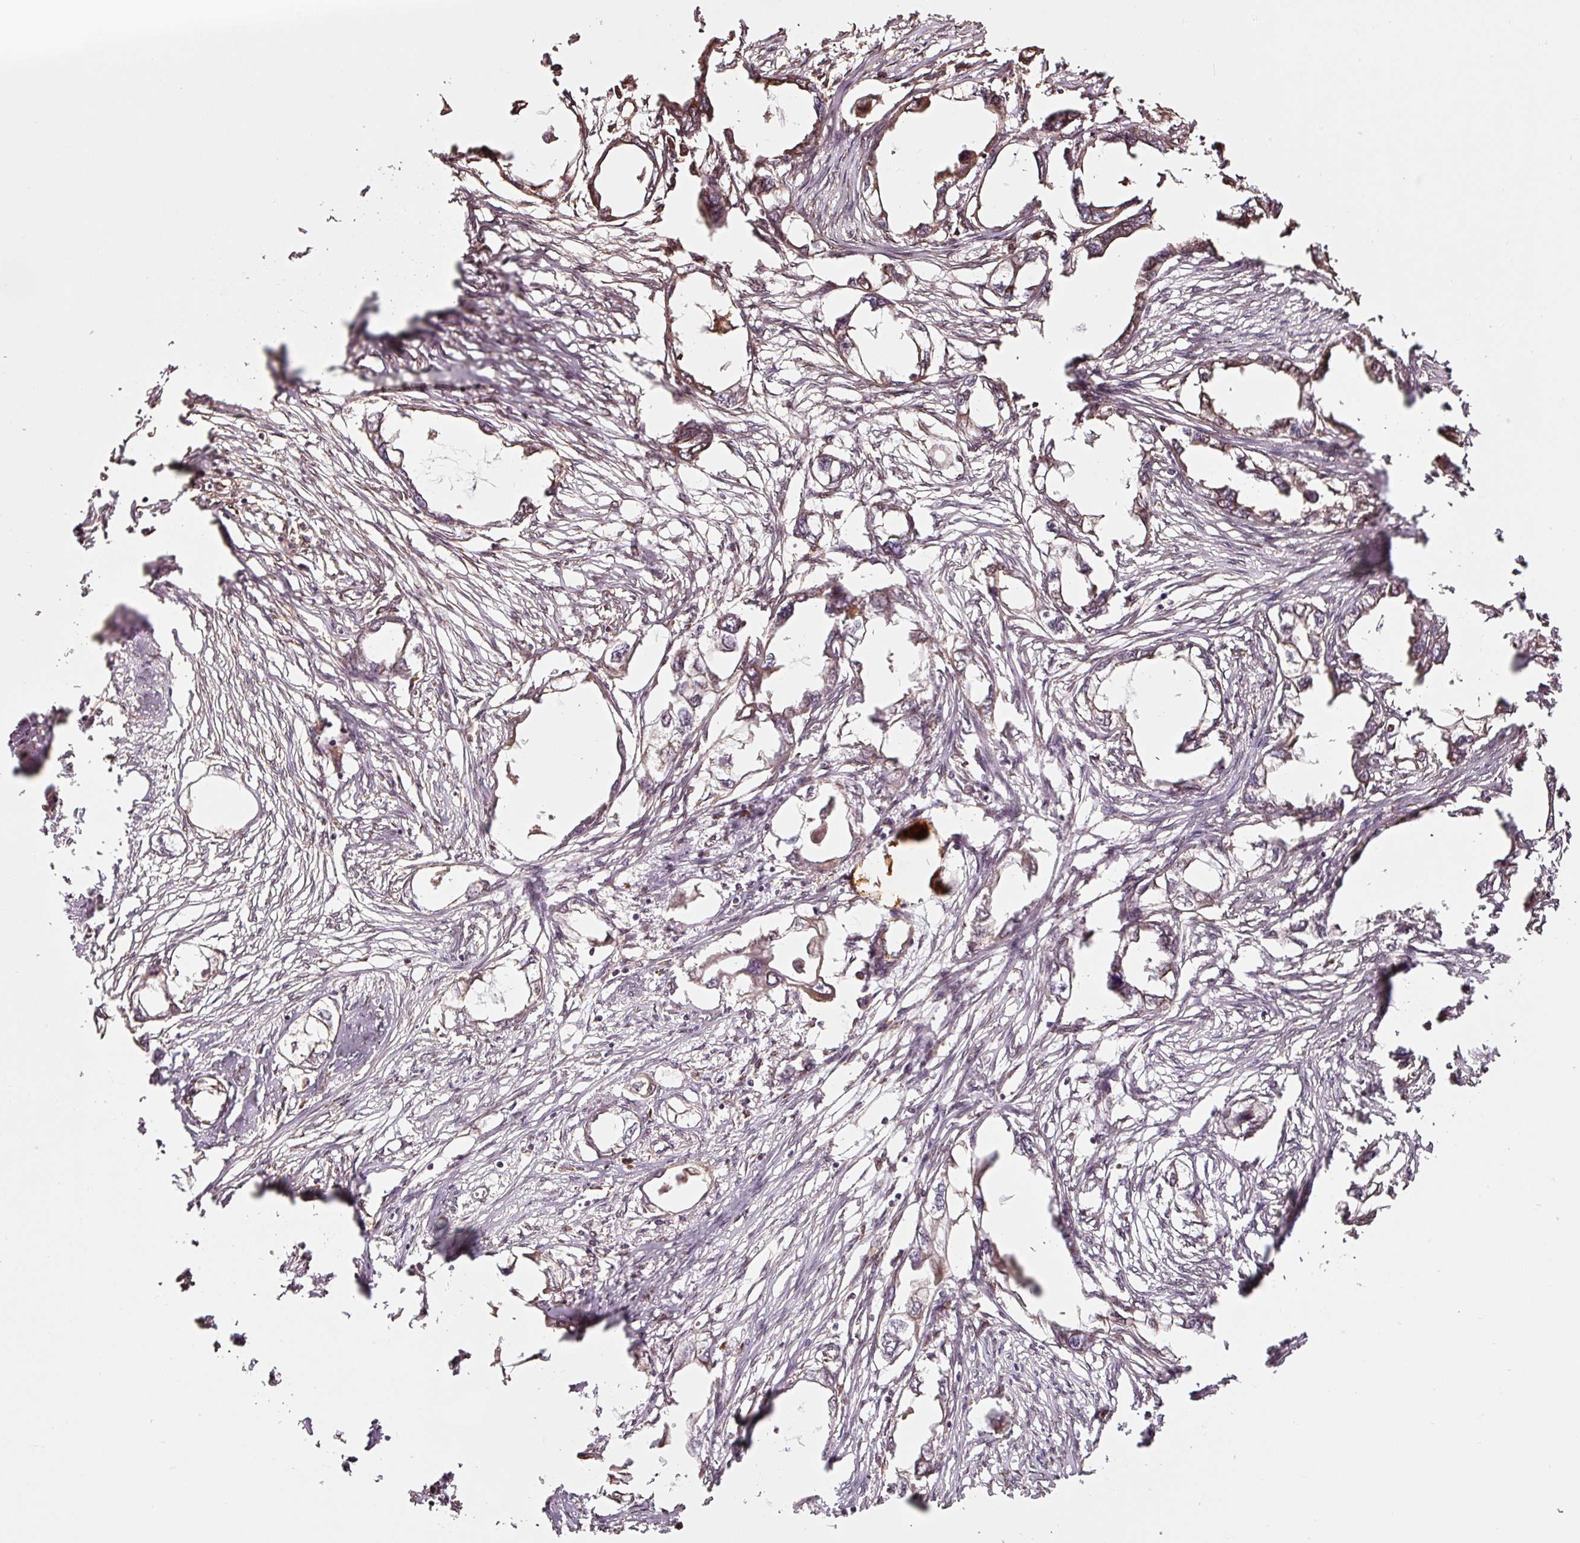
{"staining": {"intensity": "moderate", "quantity": "25%-75%", "location": "cytoplasmic/membranous"}, "tissue": "endometrial cancer", "cell_type": "Tumor cells", "image_type": "cancer", "snomed": [{"axis": "morphology", "description": "Adenocarcinoma, NOS"}, {"axis": "morphology", "description": "Adenocarcinoma, metastatic, NOS"}, {"axis": "topography", "description": "Adipose tissue"}, {"axis": "topography", "description": "Endometrium"}], "caption": "A brown stain highlights moderate cytoplasmic/membranous expression of a protein in endometrial cancer (metastatic adenocarcinoma) tumor cells. (Brightfield microscopy of DAB IHC at high magnification).", "gene": "ETF1", "patient": {"sex": "female", "age": 67}}